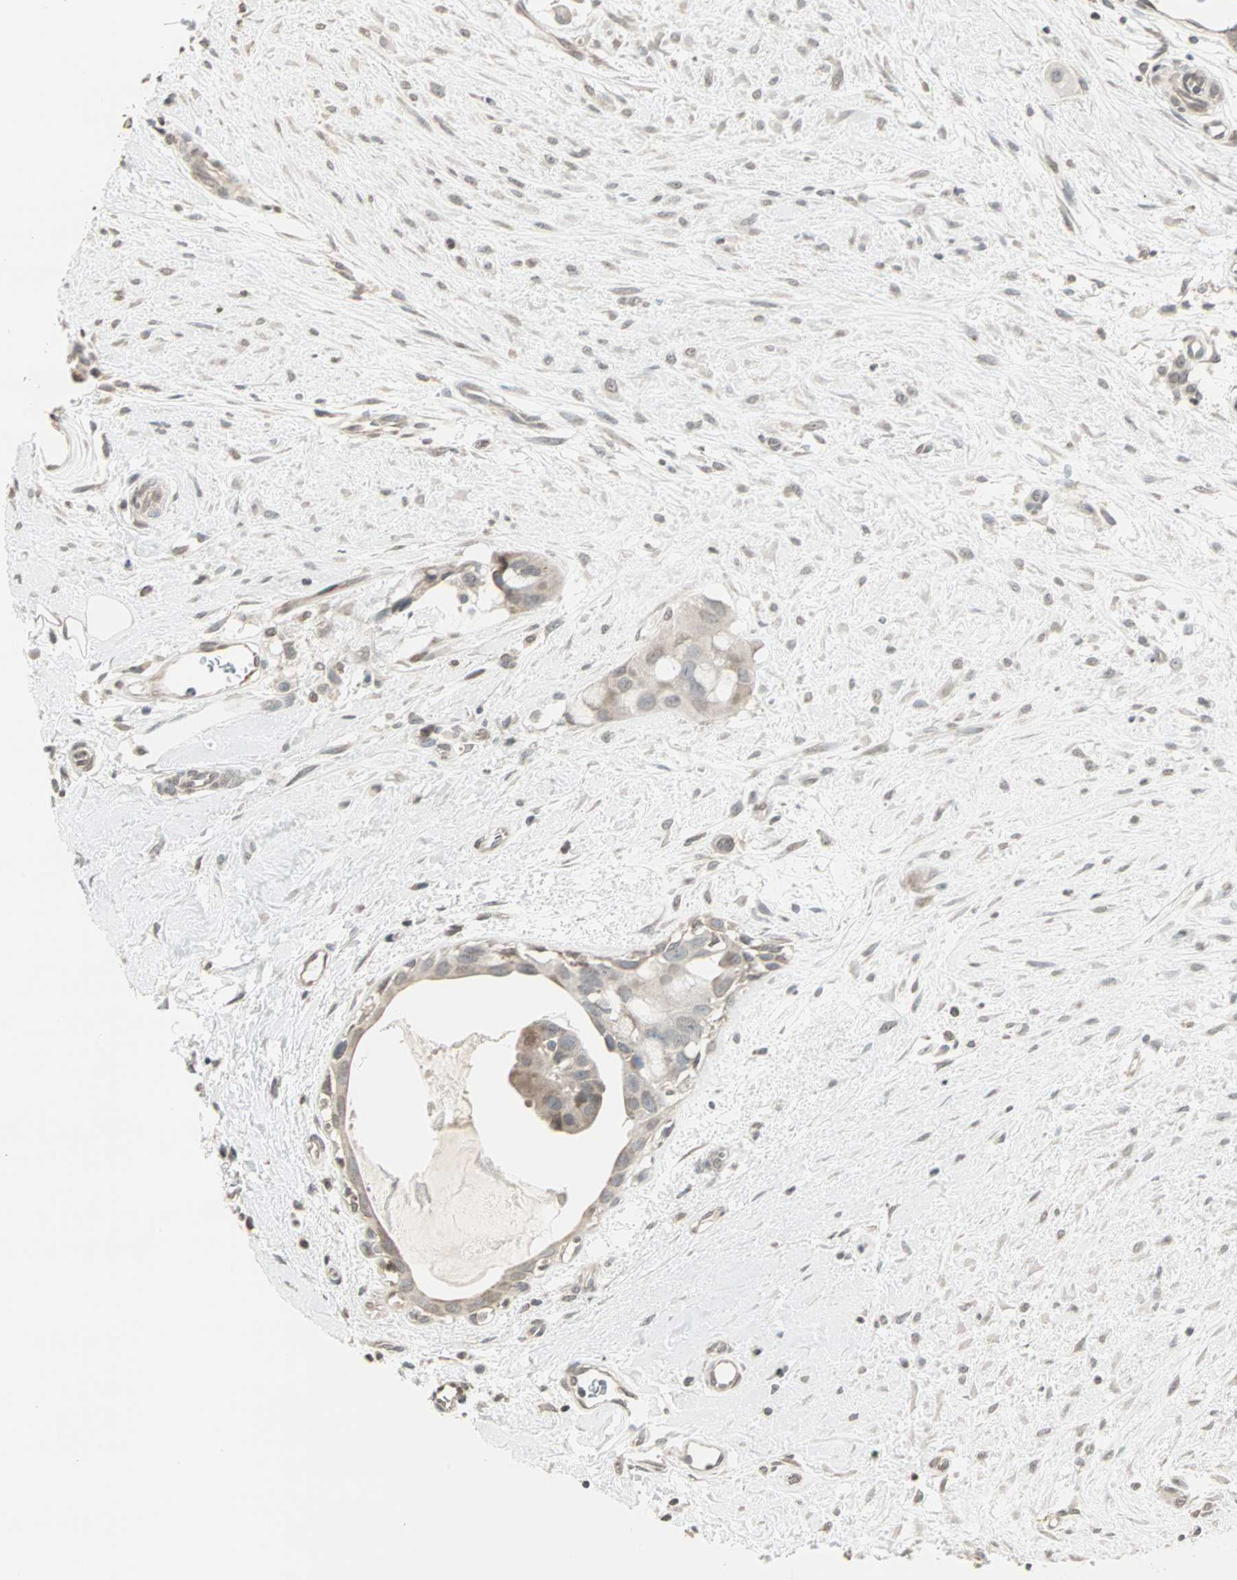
{"staining": {"intensity": "moderate", "quantity": "<25%", "location": "cytoplasmic/membranous"}, "tissue": "breast cancer", "cell_type": "Tumor cells", "image_type": "cancer", "snomed": [{"axis": "morphology", "description": "Duct carcinoma"}, {"axis": "topography", "description": "Breast"}], "caption": "The immunohistochemical stain highlights moderate cytoplasmic/membranous staining in tumor cells of breast cancer tissue. (brown staining indicates protein expression, while blue staining denotes nuclei).", "gene": "CBLC", "patient": {"sex": "female", "age": 40}}